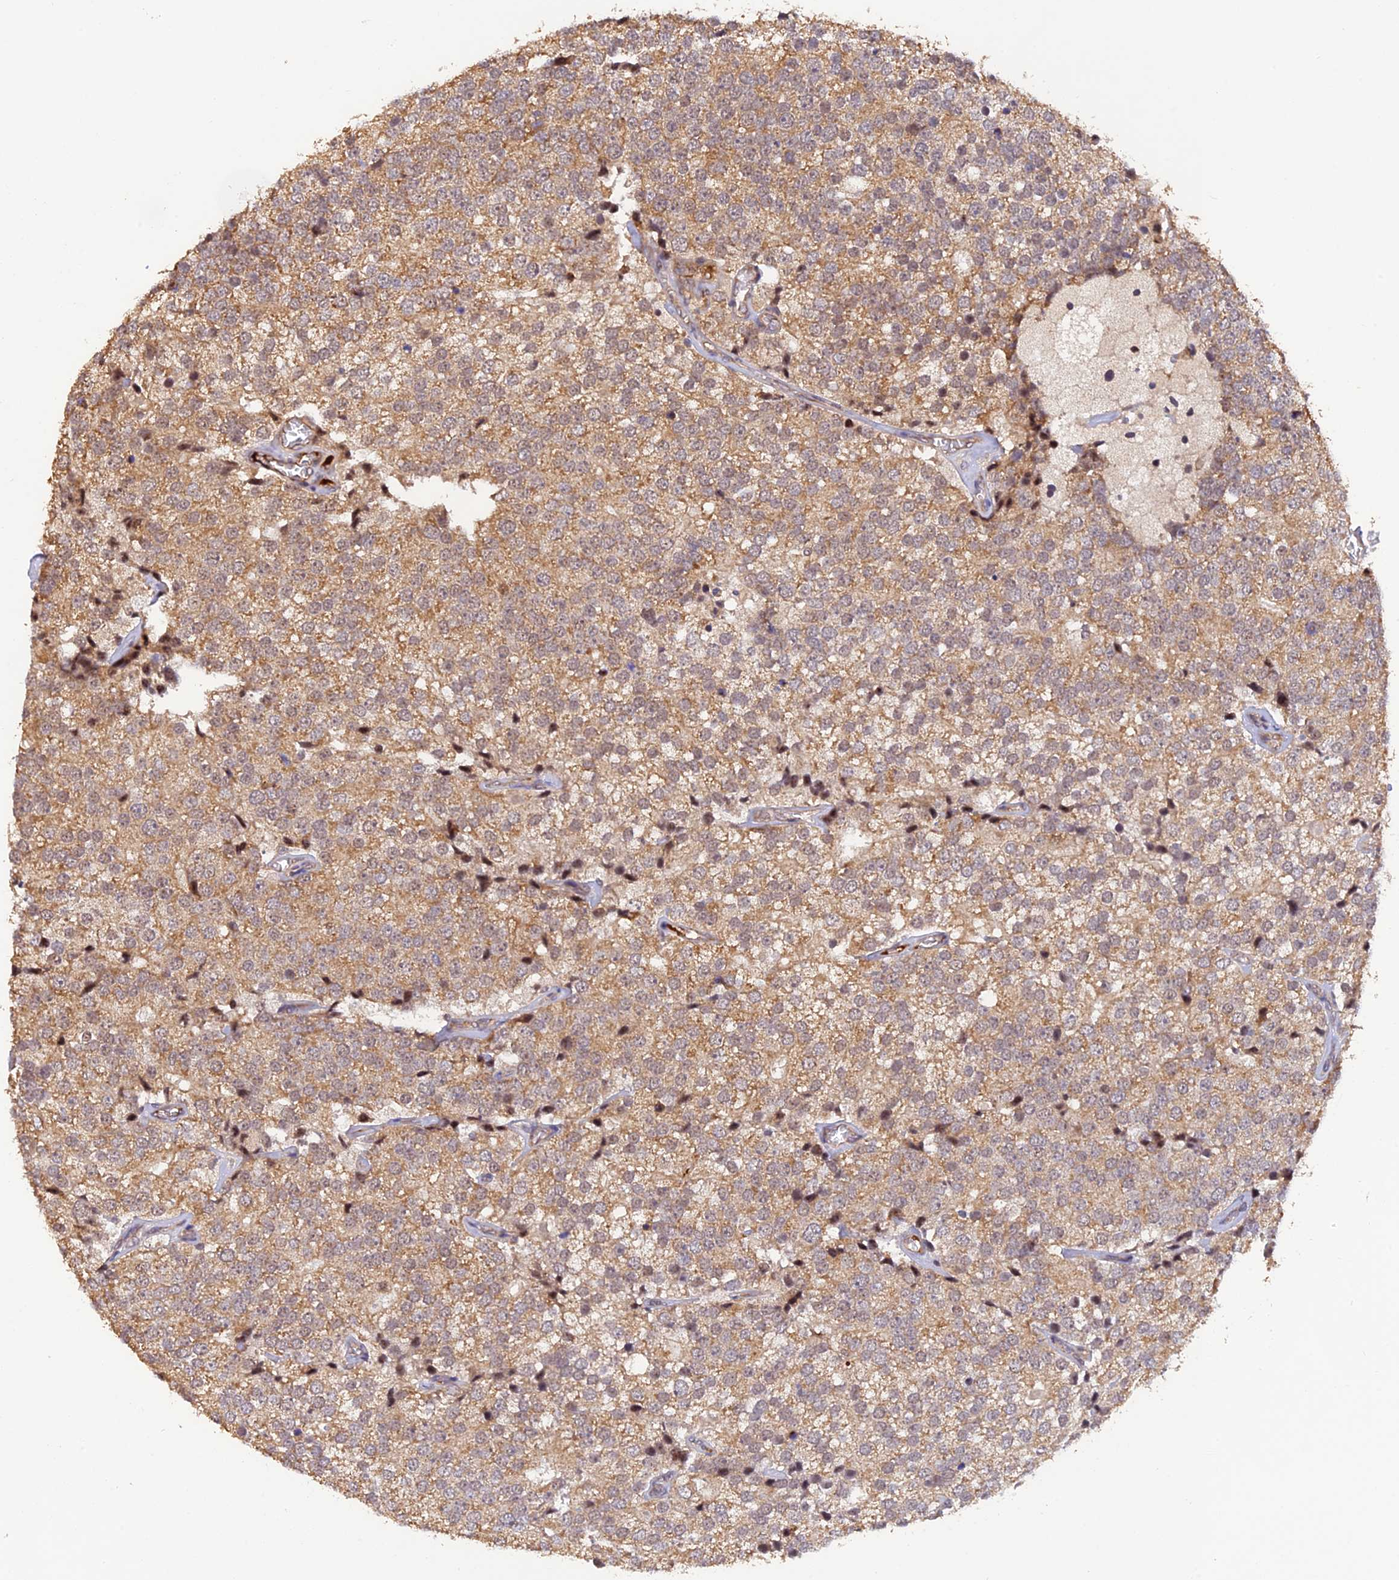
{"staining": {"intensity": "moderate", "quantity": ">75%", "location": "cytoplasmic/membranous"}, "tissue": "prostate cancer", "cell_type": "Tumor cells", "image_type": "cancer", "snomed": [{"axis": "morphology", "description": "Adenocarcinoma, High grade"}, {"axis": "topography", "description": "Prostate"}], "caption": "Protein analysis of prostate high-grade adenocarcinoma tissue exhibits moderate cytoplasmic/membranous positivity in about >75% of tumor cells.", "gene": "MNS1", "patient": {"sex": "male", "age": 49}}